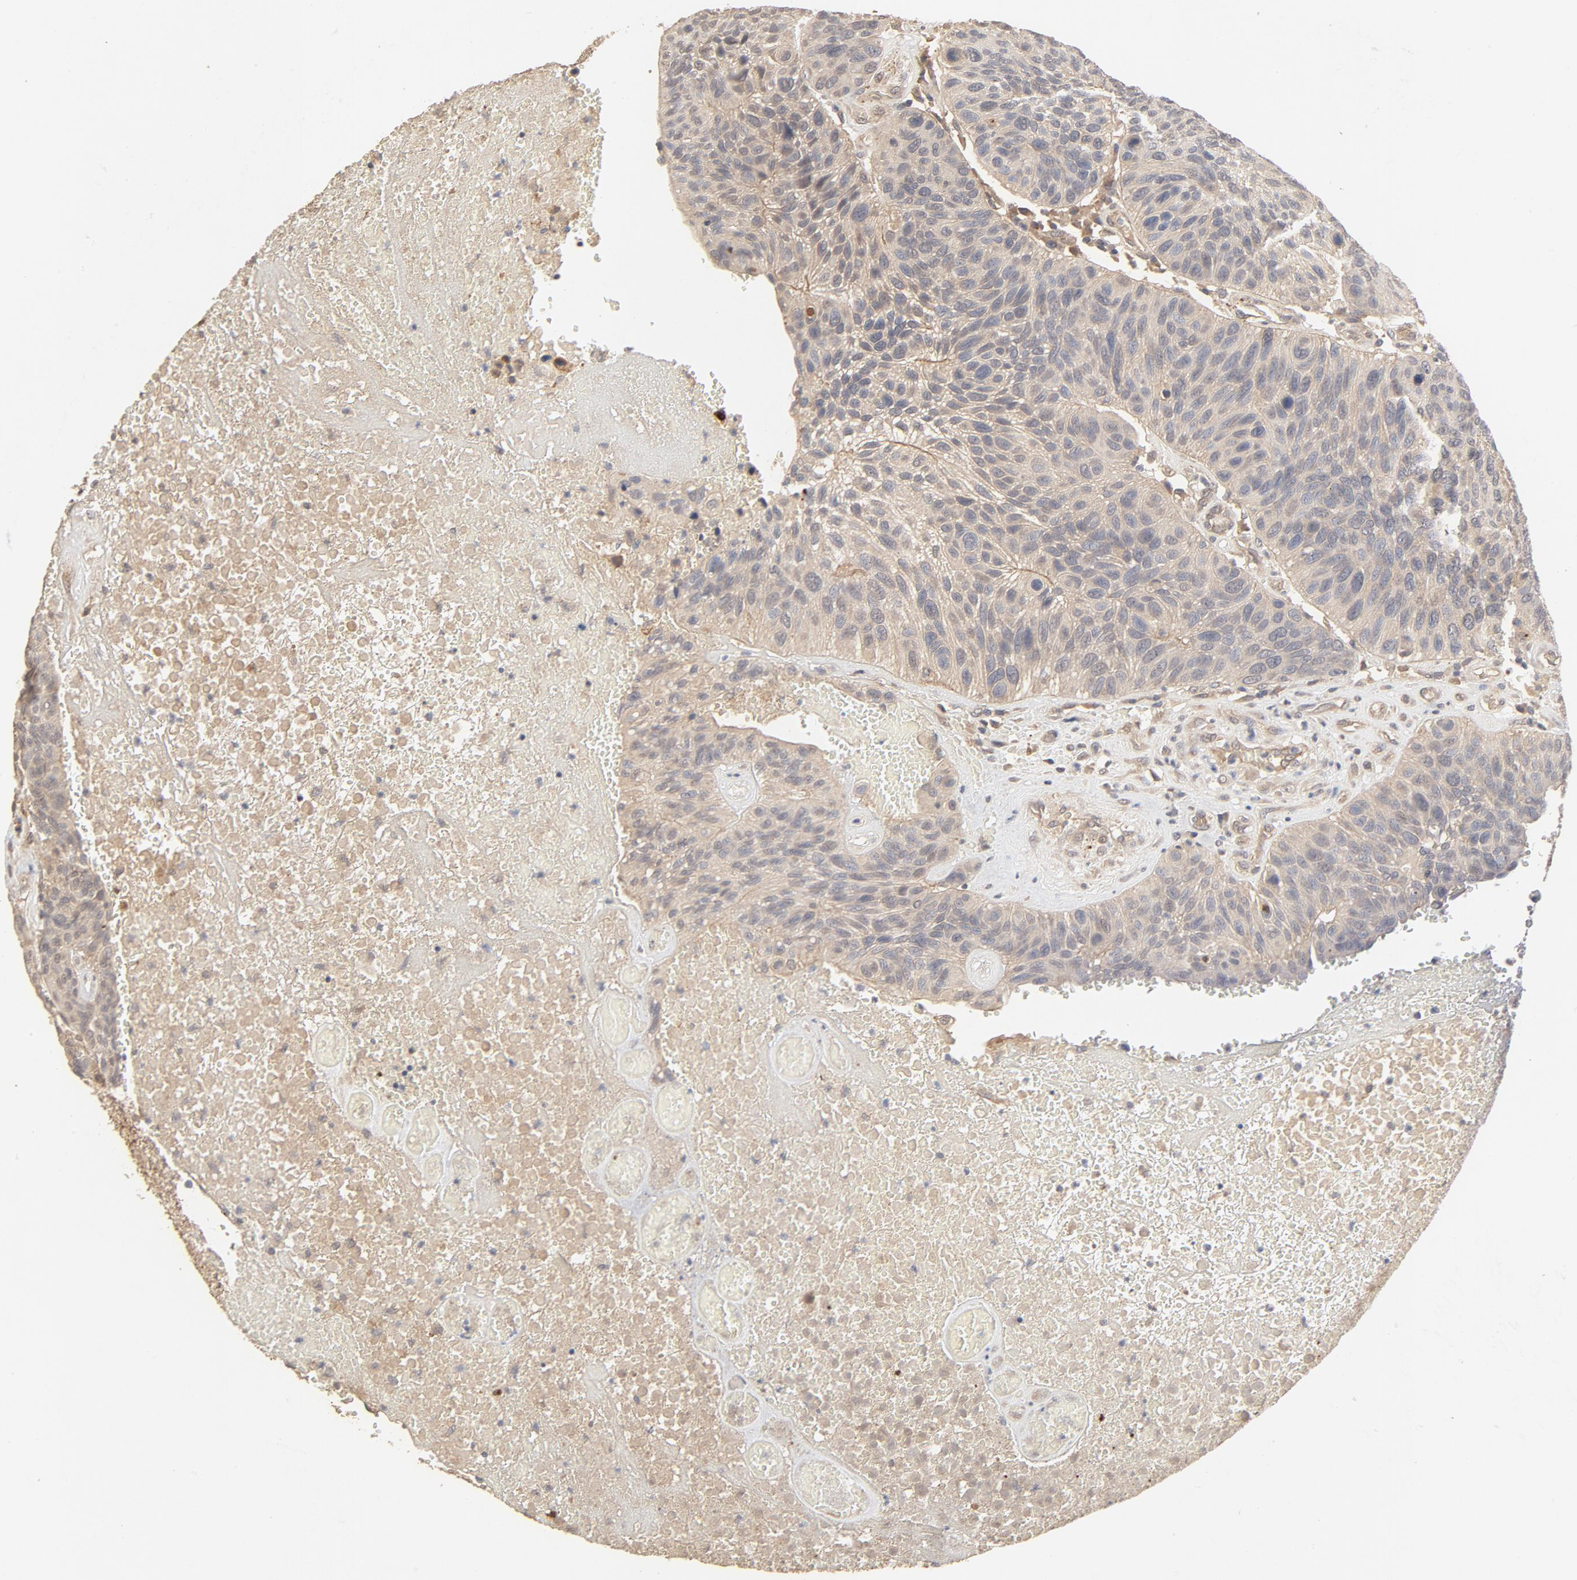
{"staining": {"intensity": "moderate", "quantity": ">75%", "location": "cytoplasmic/membranous"}, "tissue": "urothelial cancer", "cell_type": "Tumor cells", "image_type": "cancer", "snomed": [{"axis": "morphology", "description": "Urothelial carcinoma, High grade"}, {"axis": "topography", "description": "Urinary bladder"}], "caption": "Protein staining exhibits moderate cytoplasmic/membranous positivity in about >75% of tumor cells in urothelial cancer.", "gene": "IL3RA", "patient": {"sex": "male", "age": 66}}